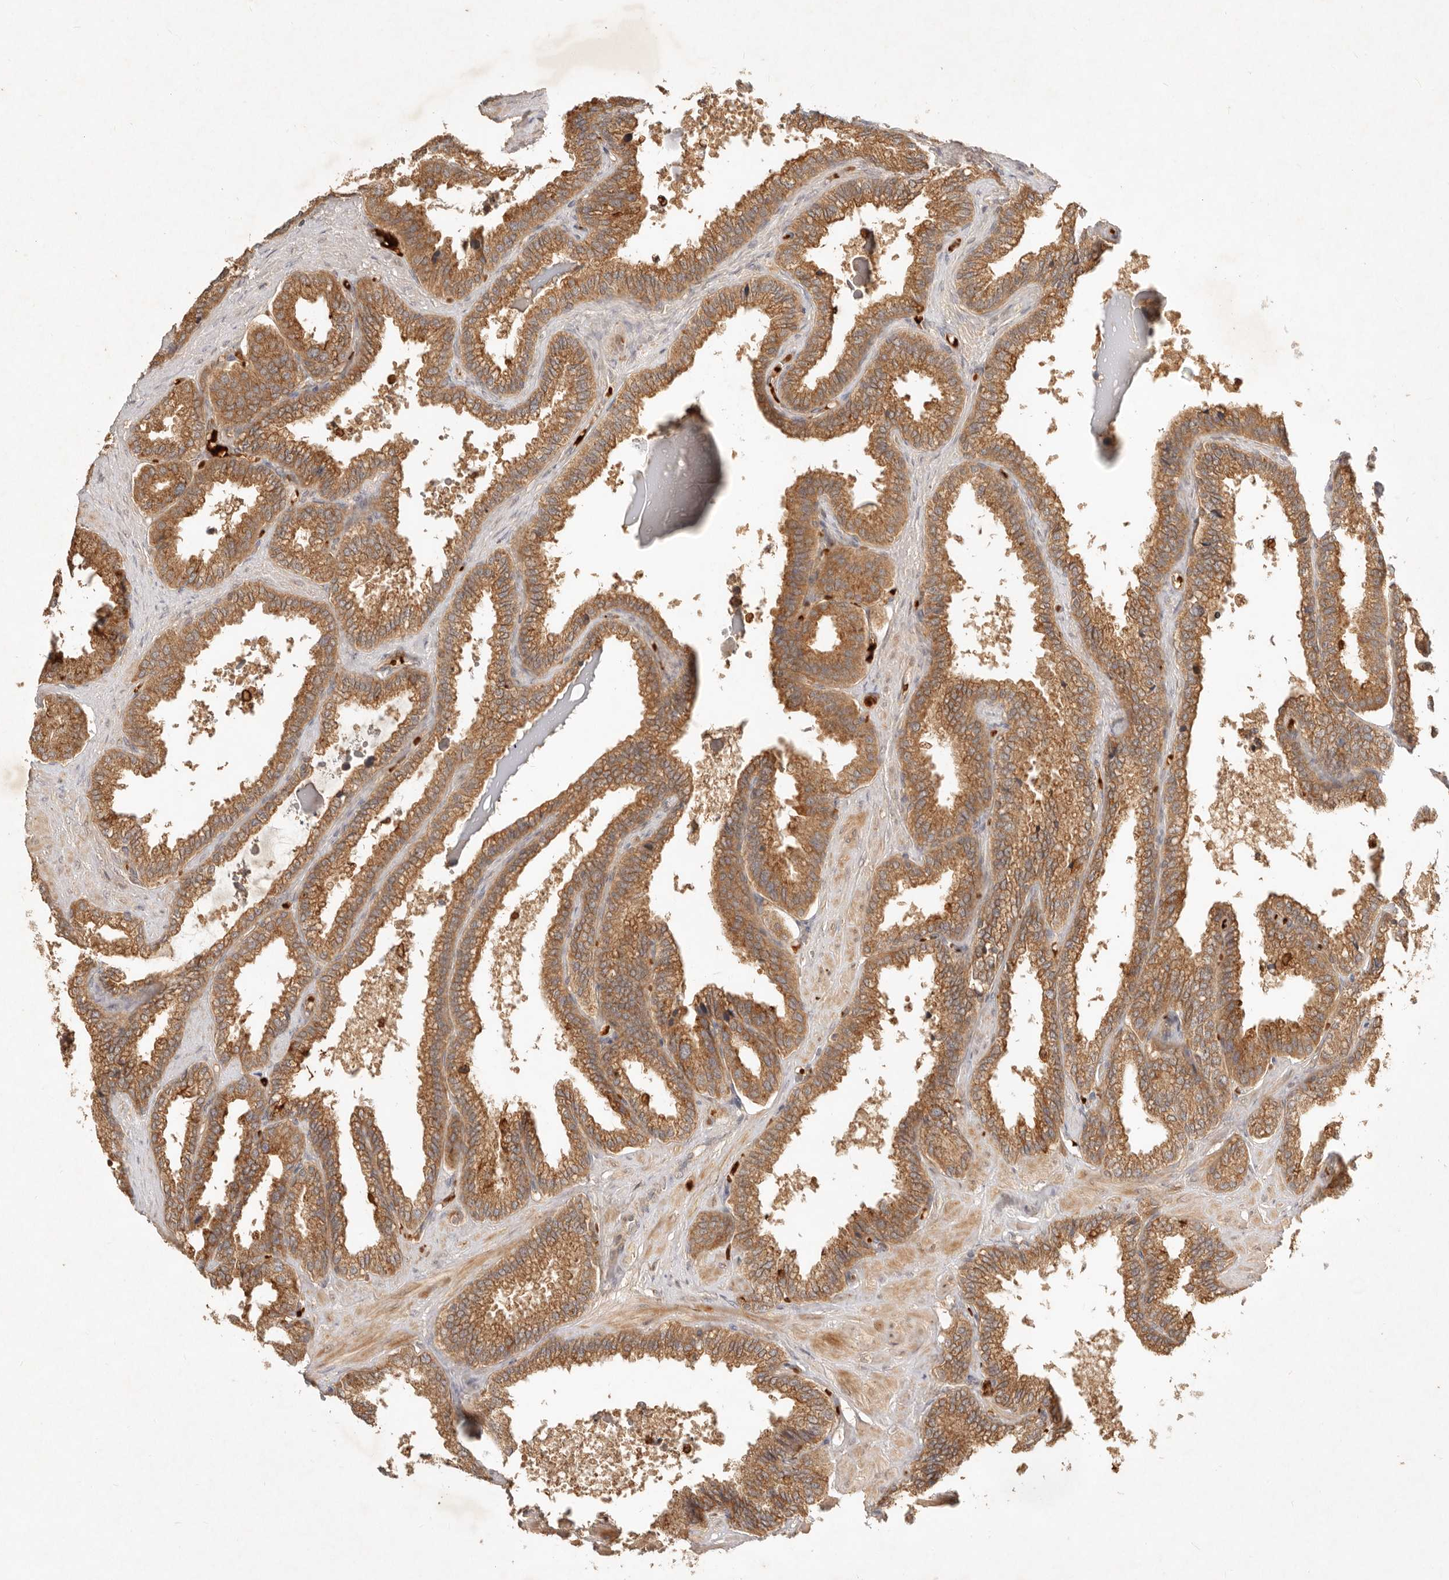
{"staining": {"intensity": "moderate", "quantity": ">75%", "location": "cytoplasmic/membranous"}, "tissue": "seminal vesicle", "cell_type": "Glandular cells", "image_type": "normal", "snomed": [{"axis": "morphology", "description": "Normal tissue, NOS"}, {"axis": "topography", "description": "Seminal veicle"}], "caption": "Brown immunohistochemical staining in benign human seminal vesicle displays moderate cytoplasmic/membranous staining in about >75% of glandular cells.", "gene": "FREM2", "patient": {"sex": "male", "age": 46}}